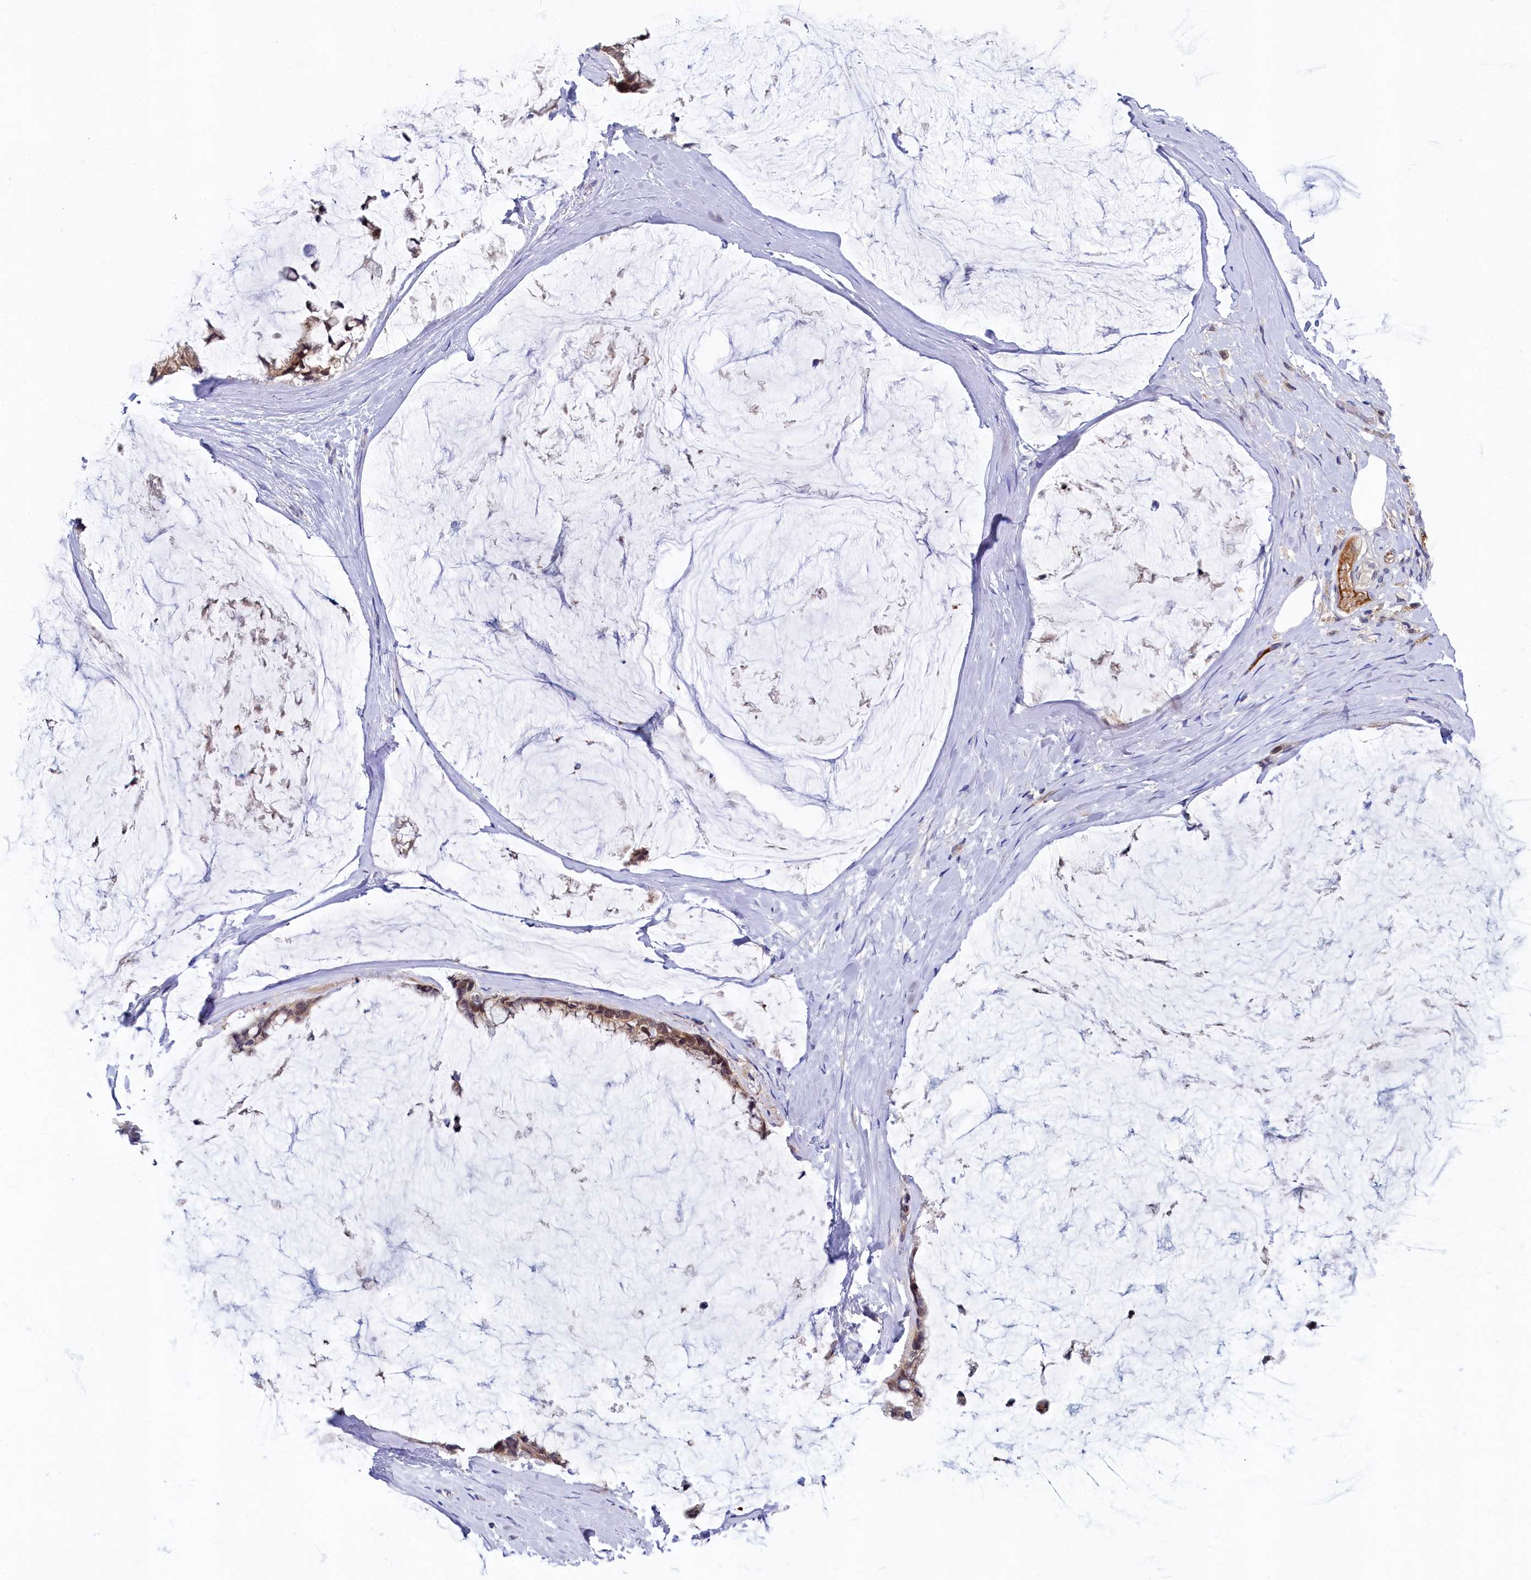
{"staining": {"intensity": "moderate", "quantity": ">75%", "location": "cytoplasmic/membranous"}, "tissue": "ovarian cancer", "cell_type": "Tumor cells", "image_type": "cancer", "snomed": [{"axis": "morphology", "description": "Cystadenocarcinoma, mucinous, NOS"}, {"axis": "topography", "description": "Ovary"}], "caption": "A micrograph of human ovarian mucinous cystadenocarcinoma stained for a protein exhibits moderate cytoplasmic/membranous brown staining in tumor cells. The staining was performed using DAB, with brown indicating positive protein expression. Nuclei are stained blue with hematoxylin.", "gene": "SPINK9", "patient": {"sex": "female", "age": 39}}